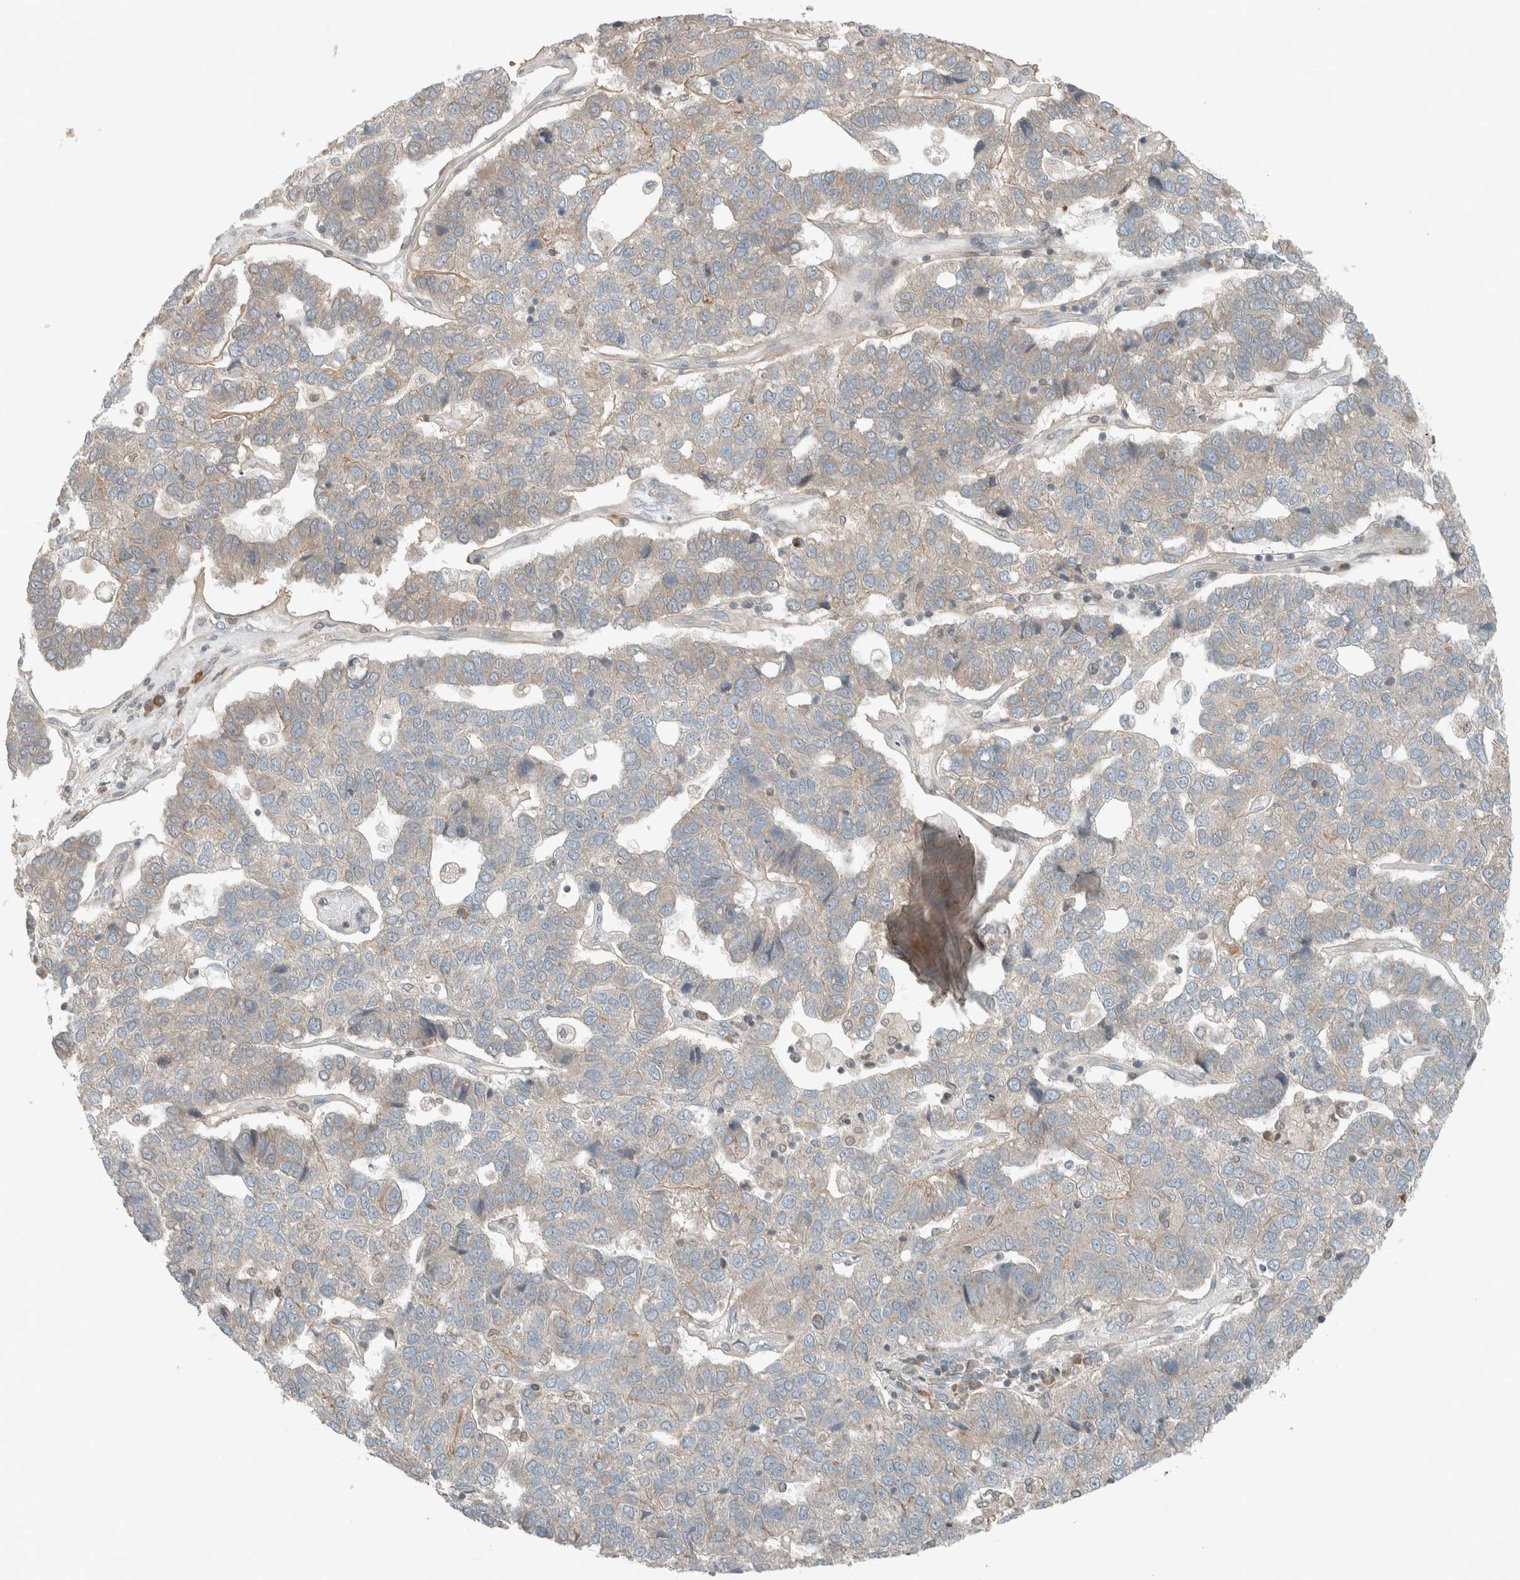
{"staining": {"intensity": "negative", "quantity": "none", "location": "none"}, "tissue": "pancreatic cancer", "cell_type": "Tumor cells", "image_type": "cancer", "snomed": [{"axis": "morphology", "description": "Adenocarcinoma, NOS"}, {"axis": "topography", "description": "Pancreas"}], "caption": "High magnification brightfield microscopy of pancreatic adenocarcinoma stained with DAB (brown) and counterstained with hematoxylin (blue): tumor cells show no significant positivity.", "gene": "SEL1L", "patient": {"sex": "female", "age": 61}}